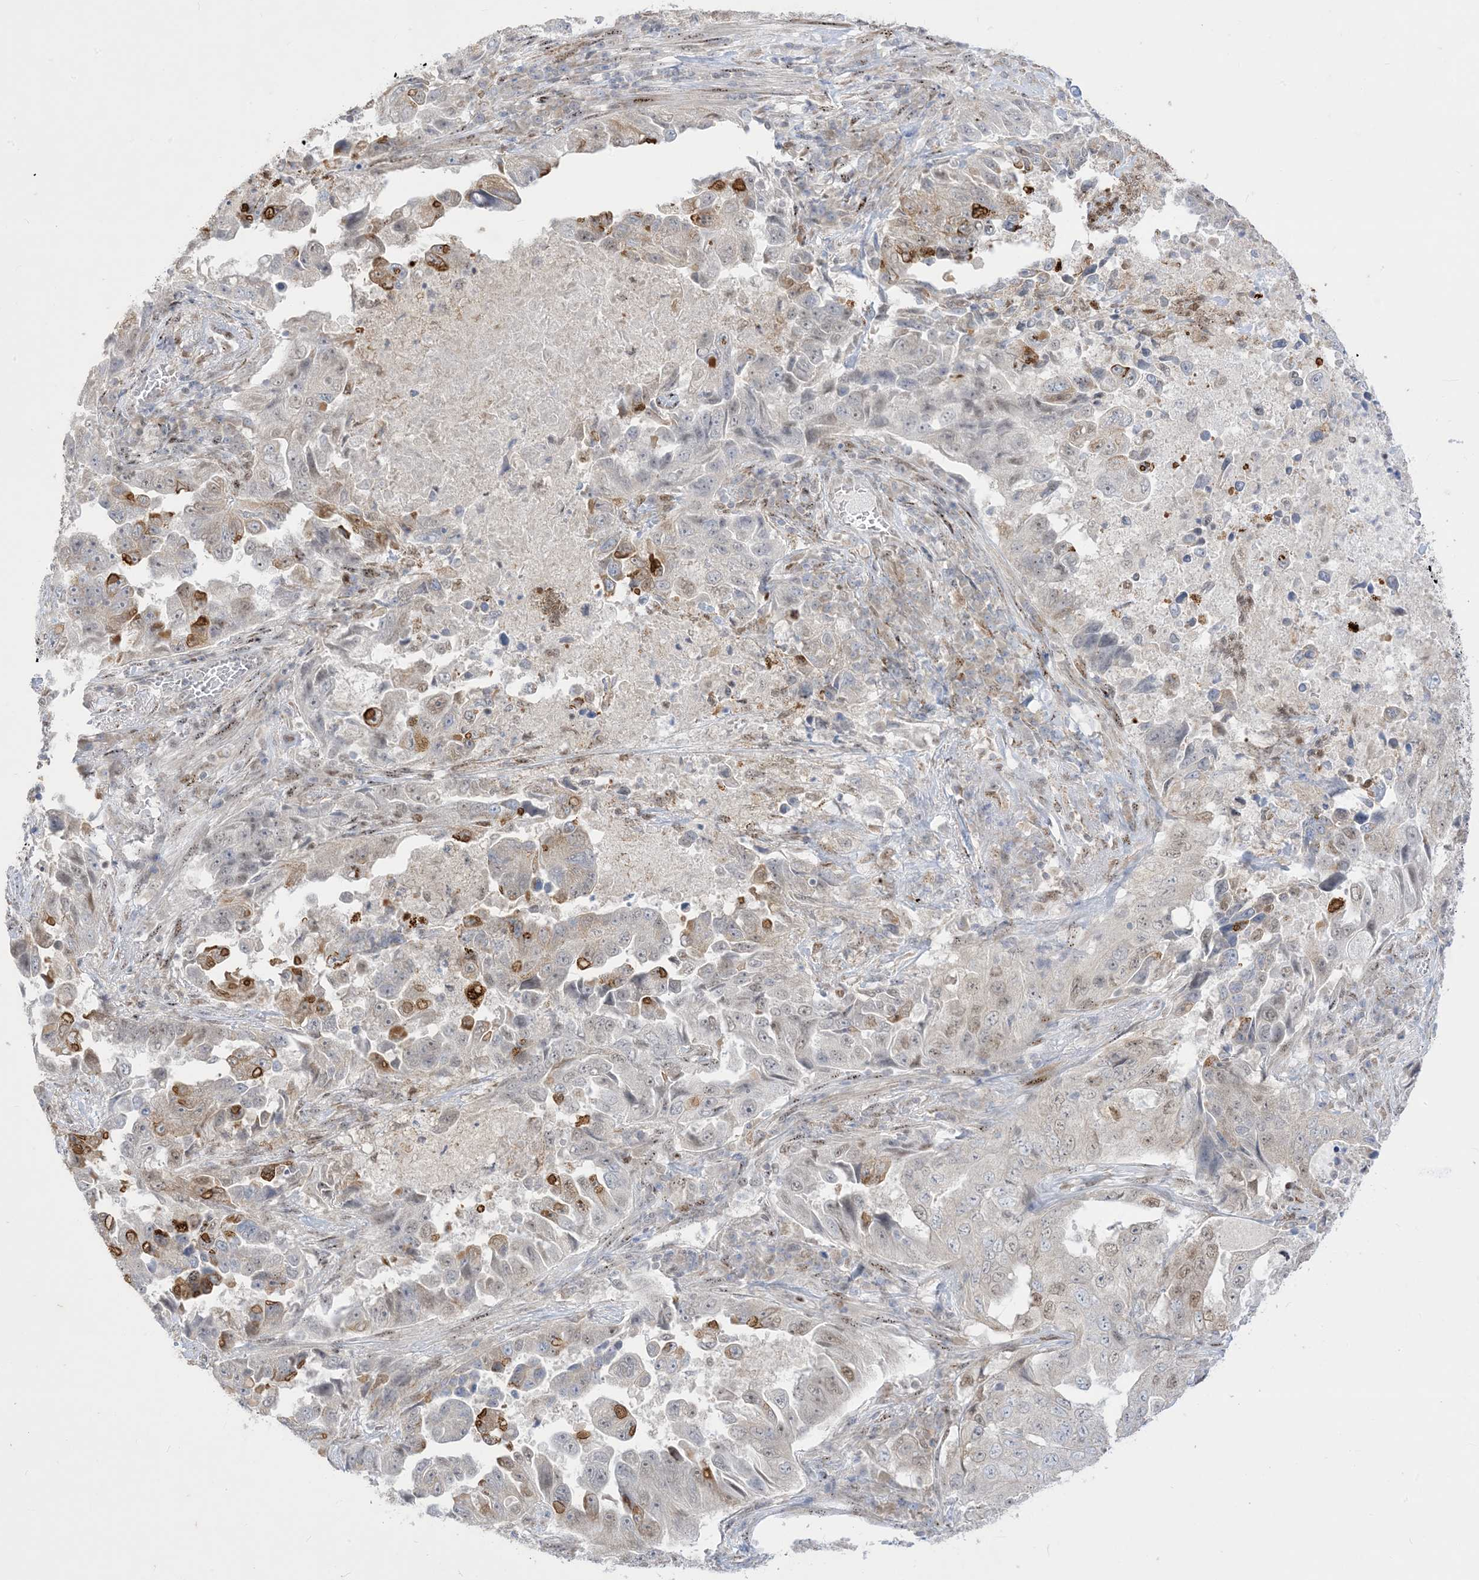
{"staining": {"intensity": "weak", "quantity": "25%-75%", "location": "nuclear"}, "tissue": "lung cancer", "cell_type": "Tumor cells", "image_type": "cancer", "snomed": [{"axis": "morphology", "description": "Adenocarcinoma, NOS"}, {"axis": "topography", "description": "Lung"}], "caption": "DAB immunohistochemical staining of lung adenocarcinoma demonstrates weak nuclear protein positivity in approximately 25%-75% of tumor cells. Immunohistochemistry (ihc) stains the protein in brown and the nuclei are stained blue.", "gene": "BHLHE40", "patient": {"sex": "female", "age": 51}}